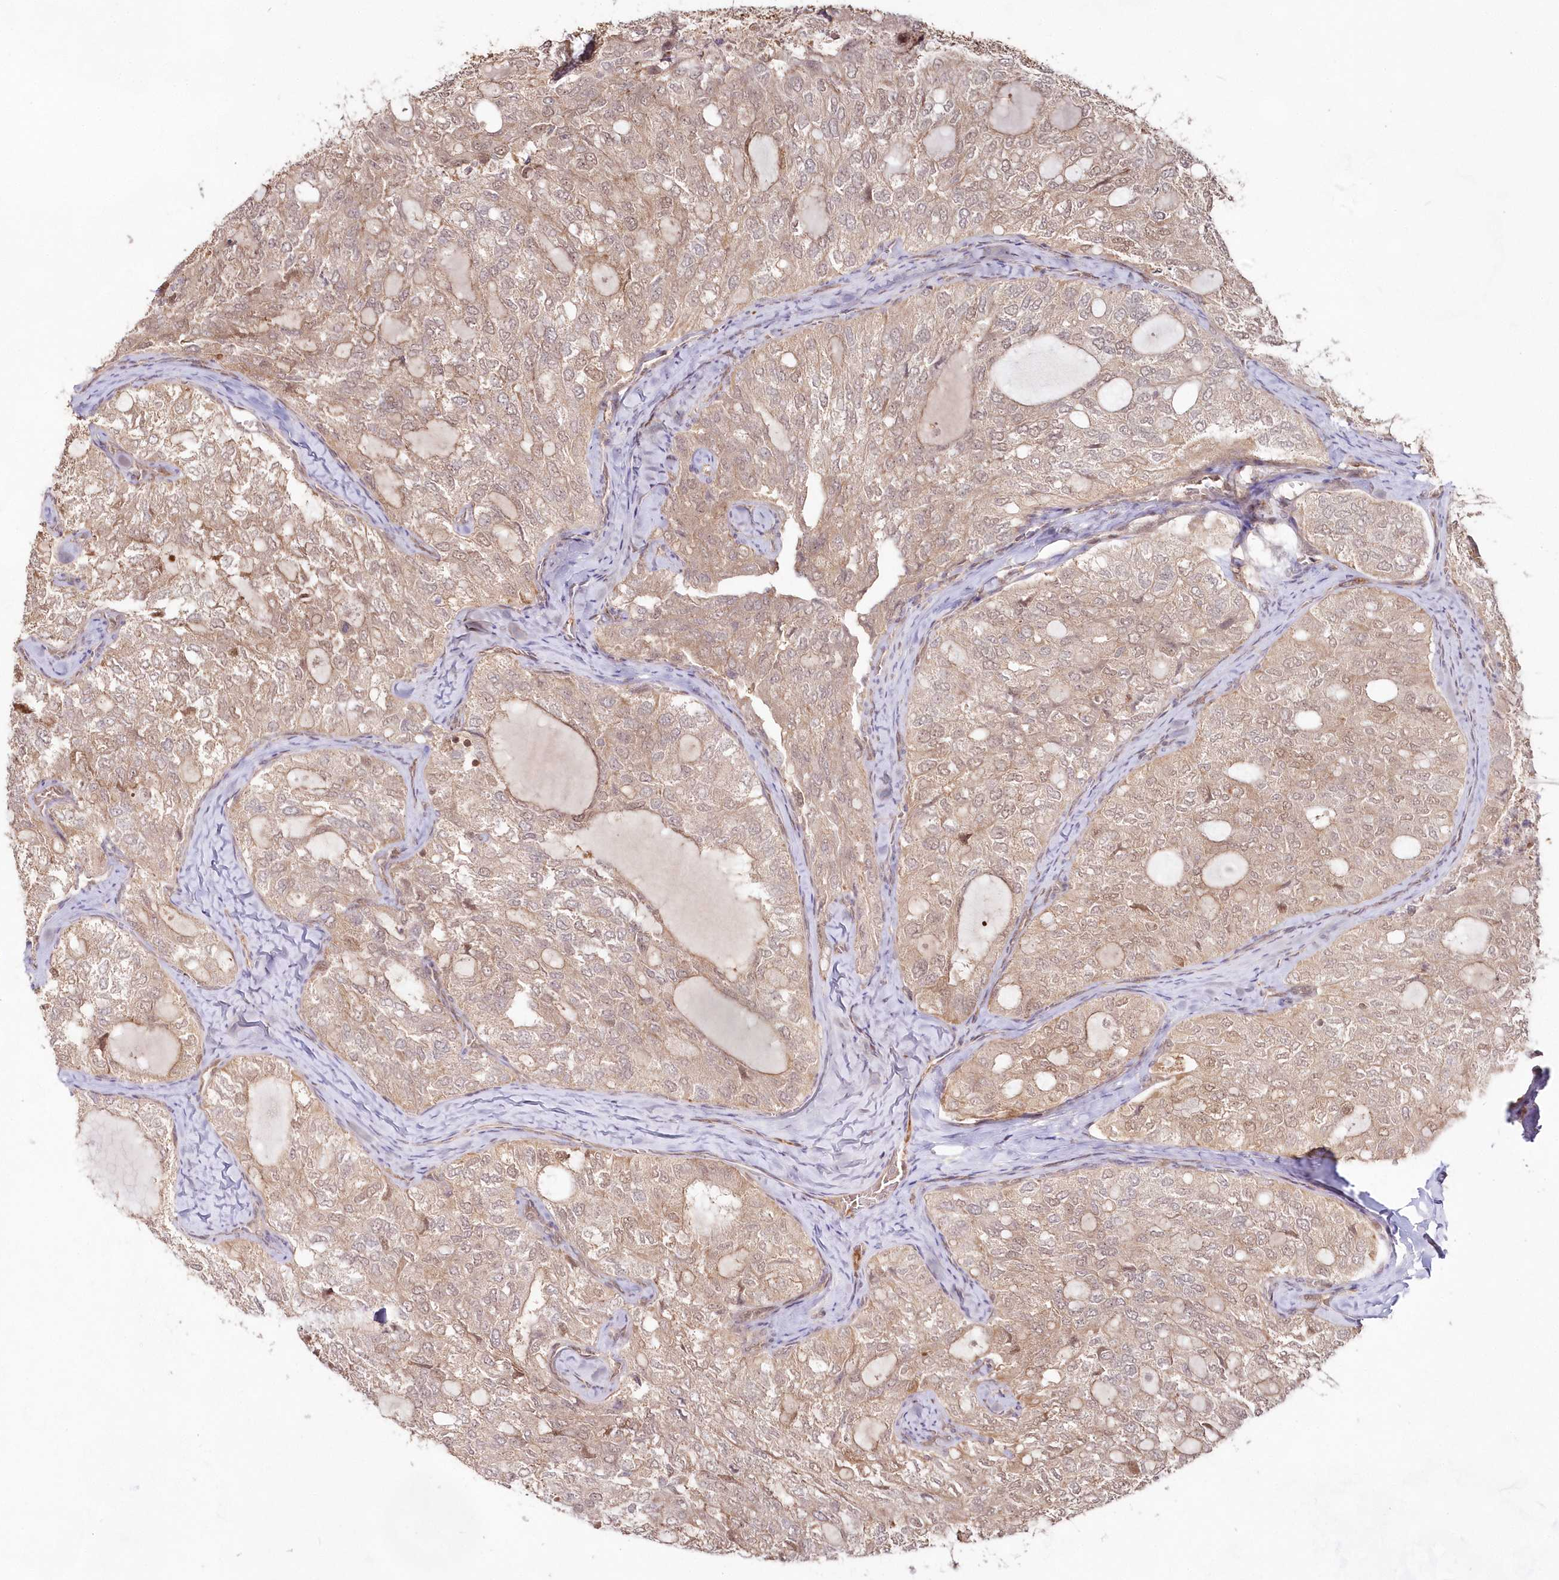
{"staining": {"intensity": "weak", "quantity": ">75%", "location": "cytoplasmic/membranous"}, "tissue": "thyroid cancer", "cell_type": "Tumor cells", "image_type": "cancer", "snomed": [{"axis": "morphology", "description": "Follicular adenoma carcinoma, NOS"}, {"axis": "topography", "description": "Thyroid gland"}], "caption": "Brown immunohistochemical staining in human thyroid cancer (follicular adenoma carcinoma) exhibits weak cytoplasmic/membranous expression in about >75% of tumor cells.", "gene": "IMPA1", "patient": {"sex": "male", "age": 75}}